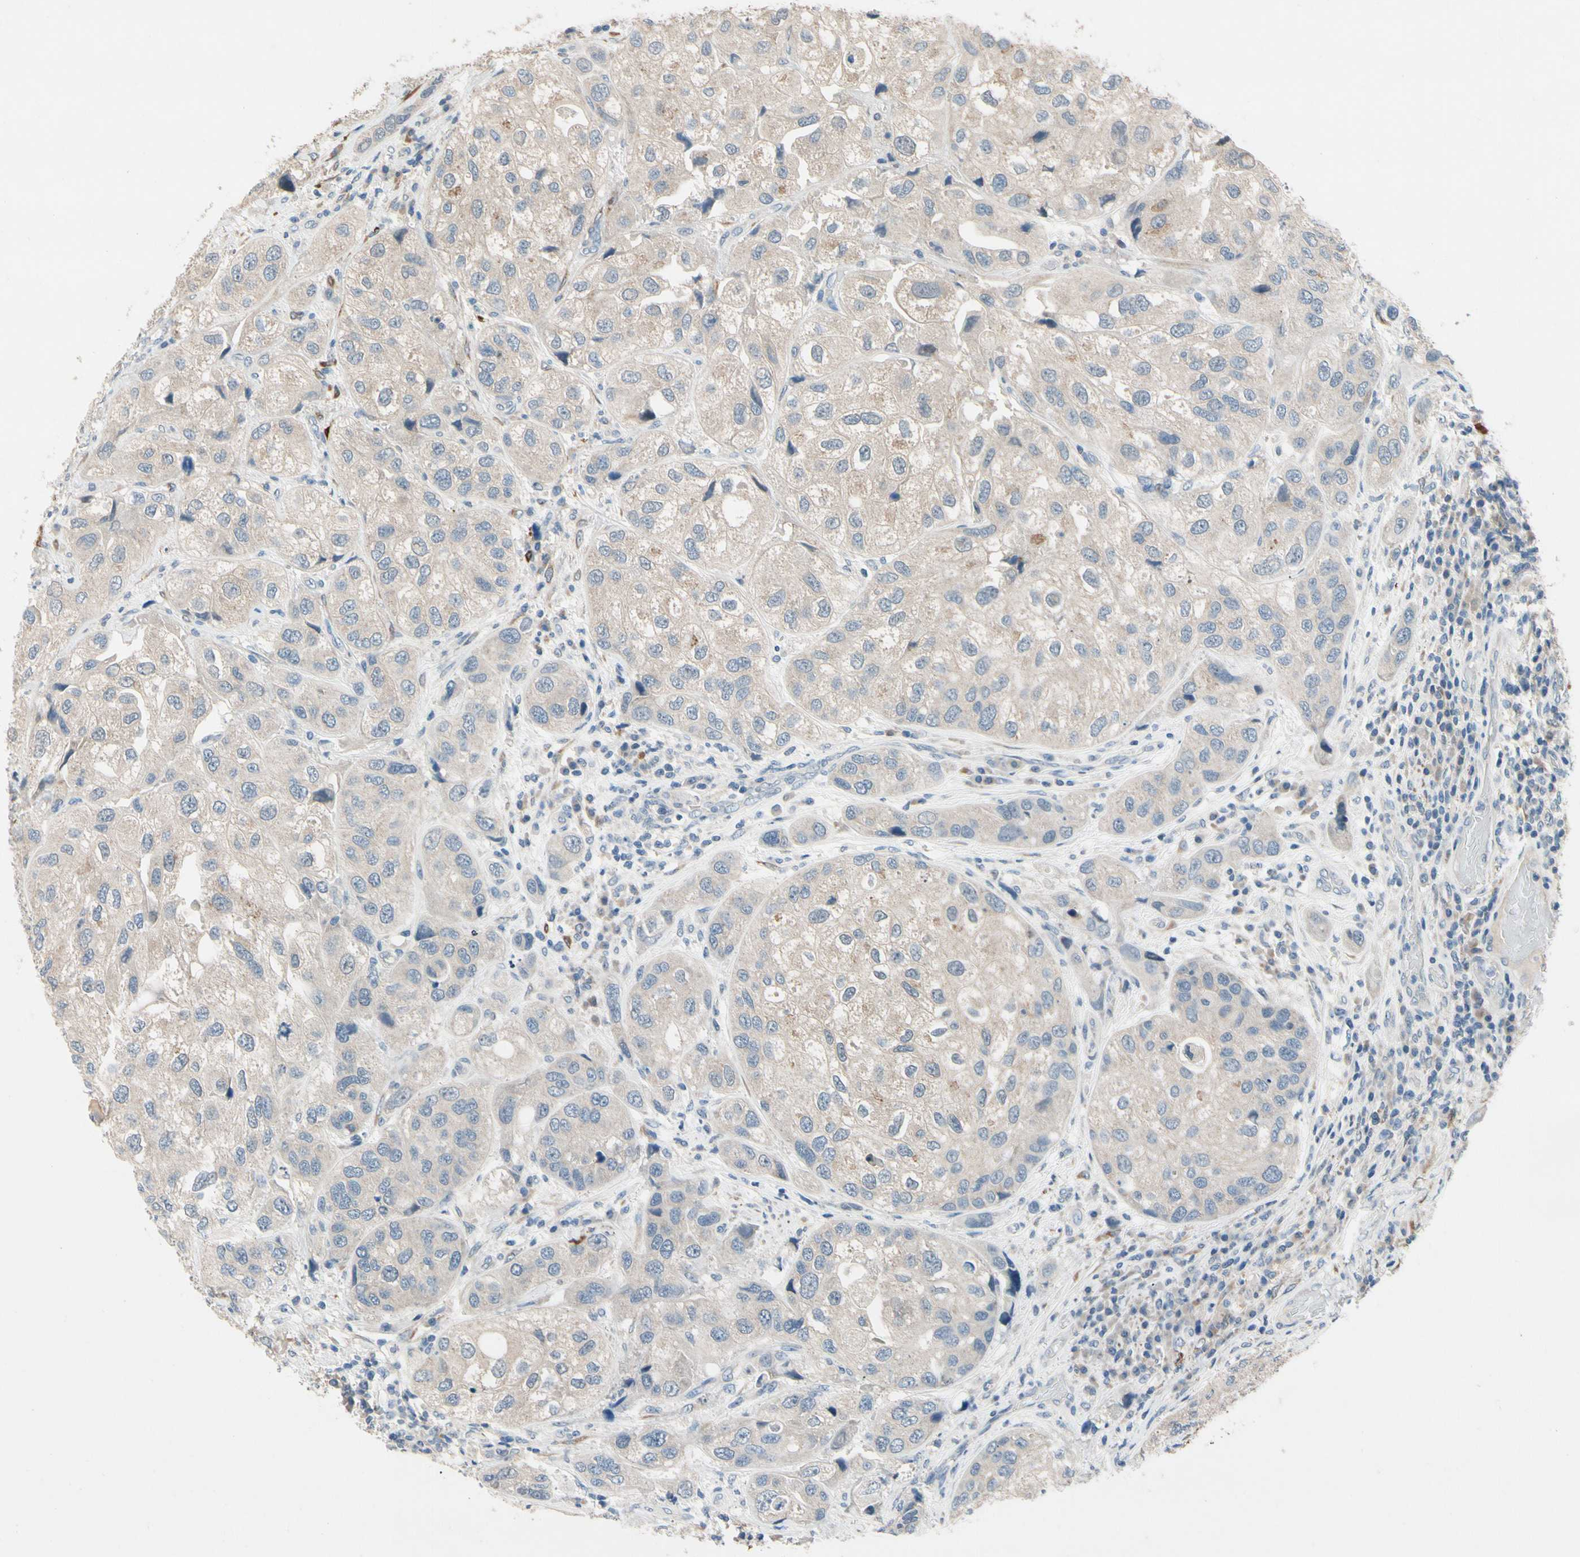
{"staining": {"intensity": "negative", "quantity": "none", "location": "none"}, "tissue": "urothelial cancer", "cell_type": "Tumor cells", "image_type": "cancer", "snomed": [{"axis": "morphology", "description": "Urothelial carcinoma, High grade"}, {"axis": "topography", "description": "Urinary bladder"}], "caption": "The photomicrograph shows no staining of tumor cells in urothelial cancer. (DAB (3,3'-diaminobenzidine) immunohistochemistry (IHC), high magnification).", "gene": "SLC27A6", "patient": {"sex": "female", "age": 64}}